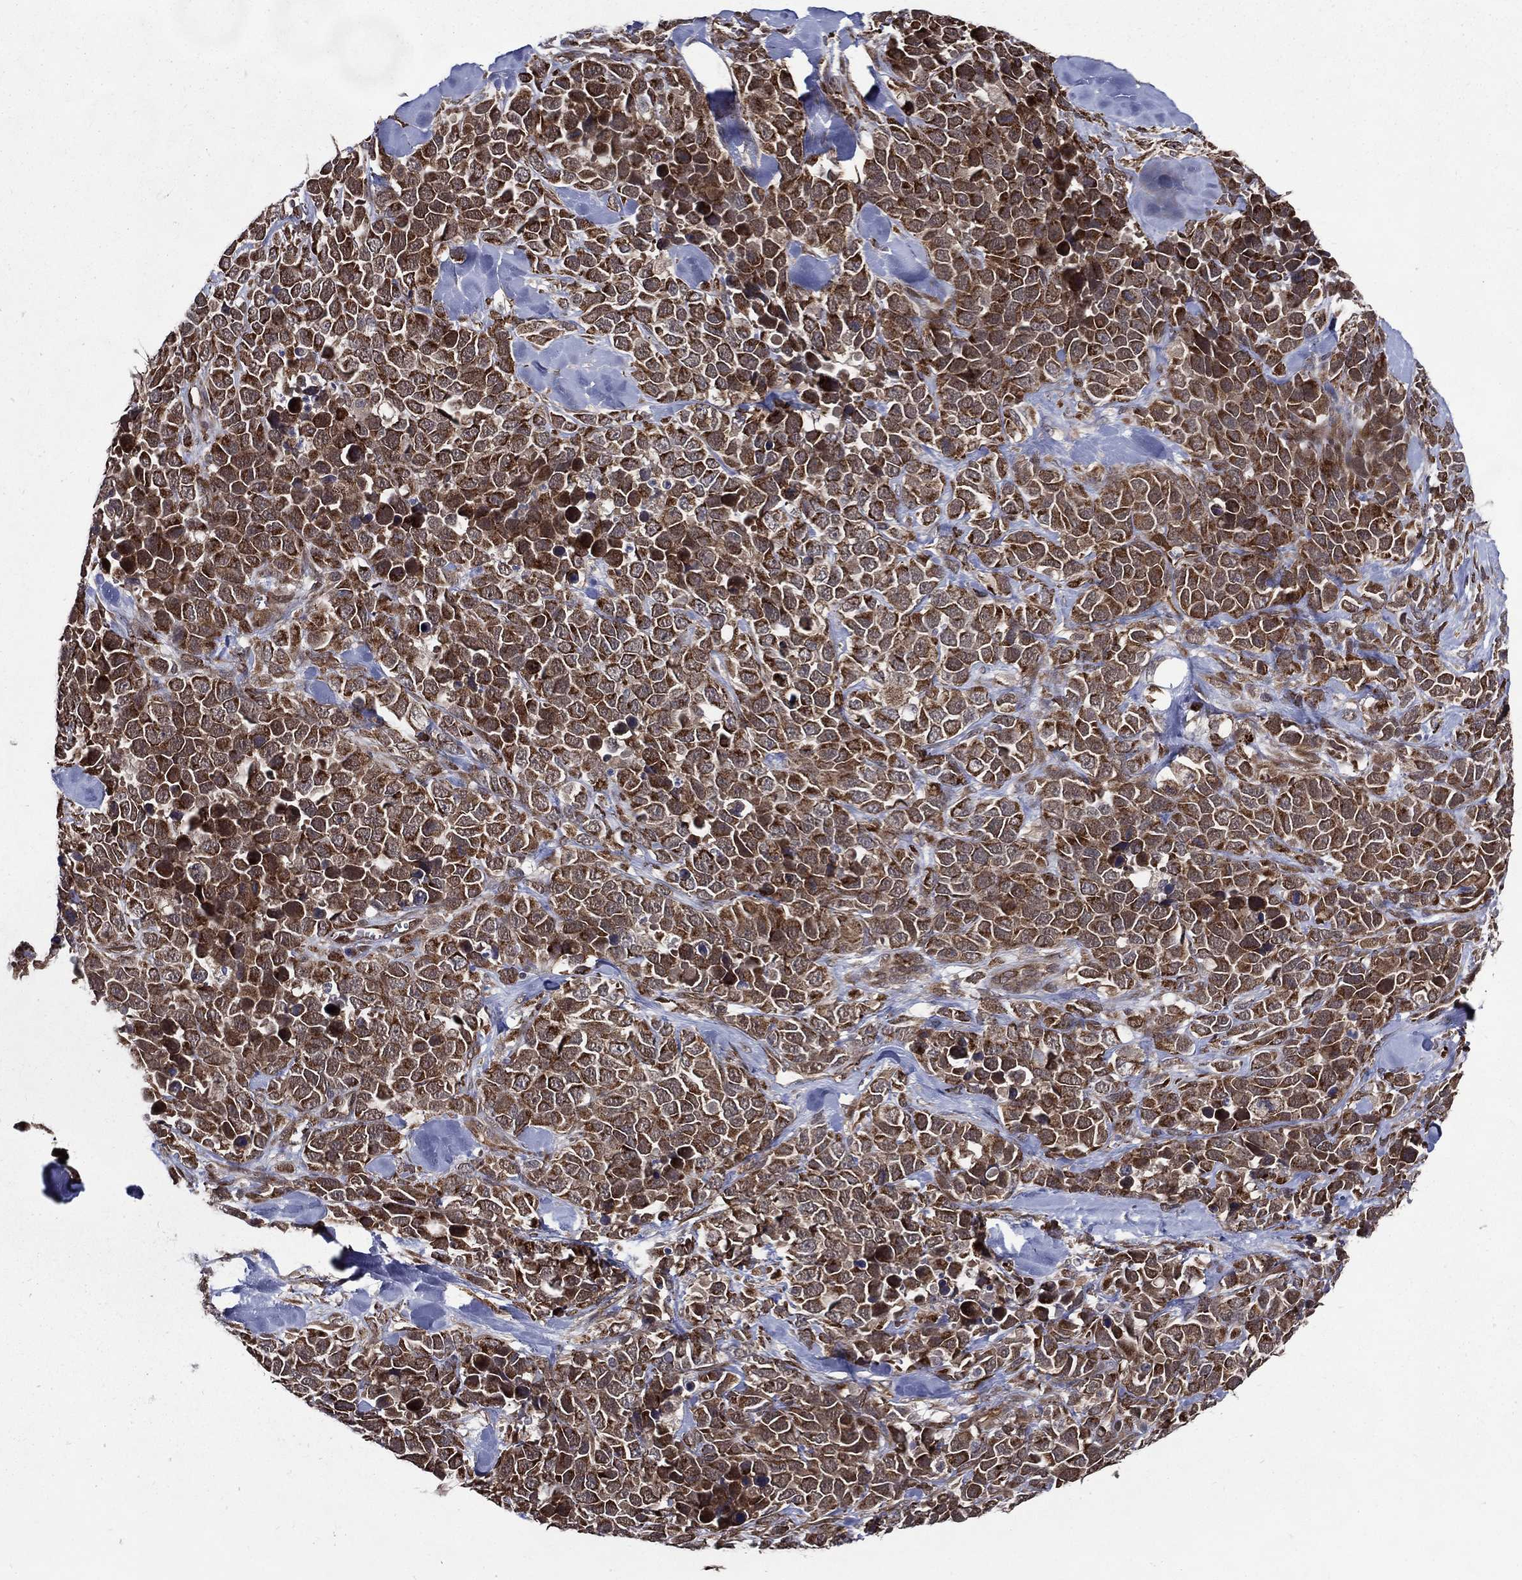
{"staining": {"intensity": "moderate", "quantity": ">75%", "location": "cytoplasmic/membranous"}, "tissue": "melanoma", "cell_type": "Tumor cells", "image_type": "cancer", "snomed": [{"axis": "morphology", "description": "Malignant melanoma, Metastatic site"}, {"axis": "topography", "description": "Skin"}], "caption": "Protein expression analysis of melanoma displays moderate cytoplasmic/membranous staining in approximately >75% of tumor cells.", "gene": "ARHGAP11A", "patient": {"sex": "male", "age": 84}}